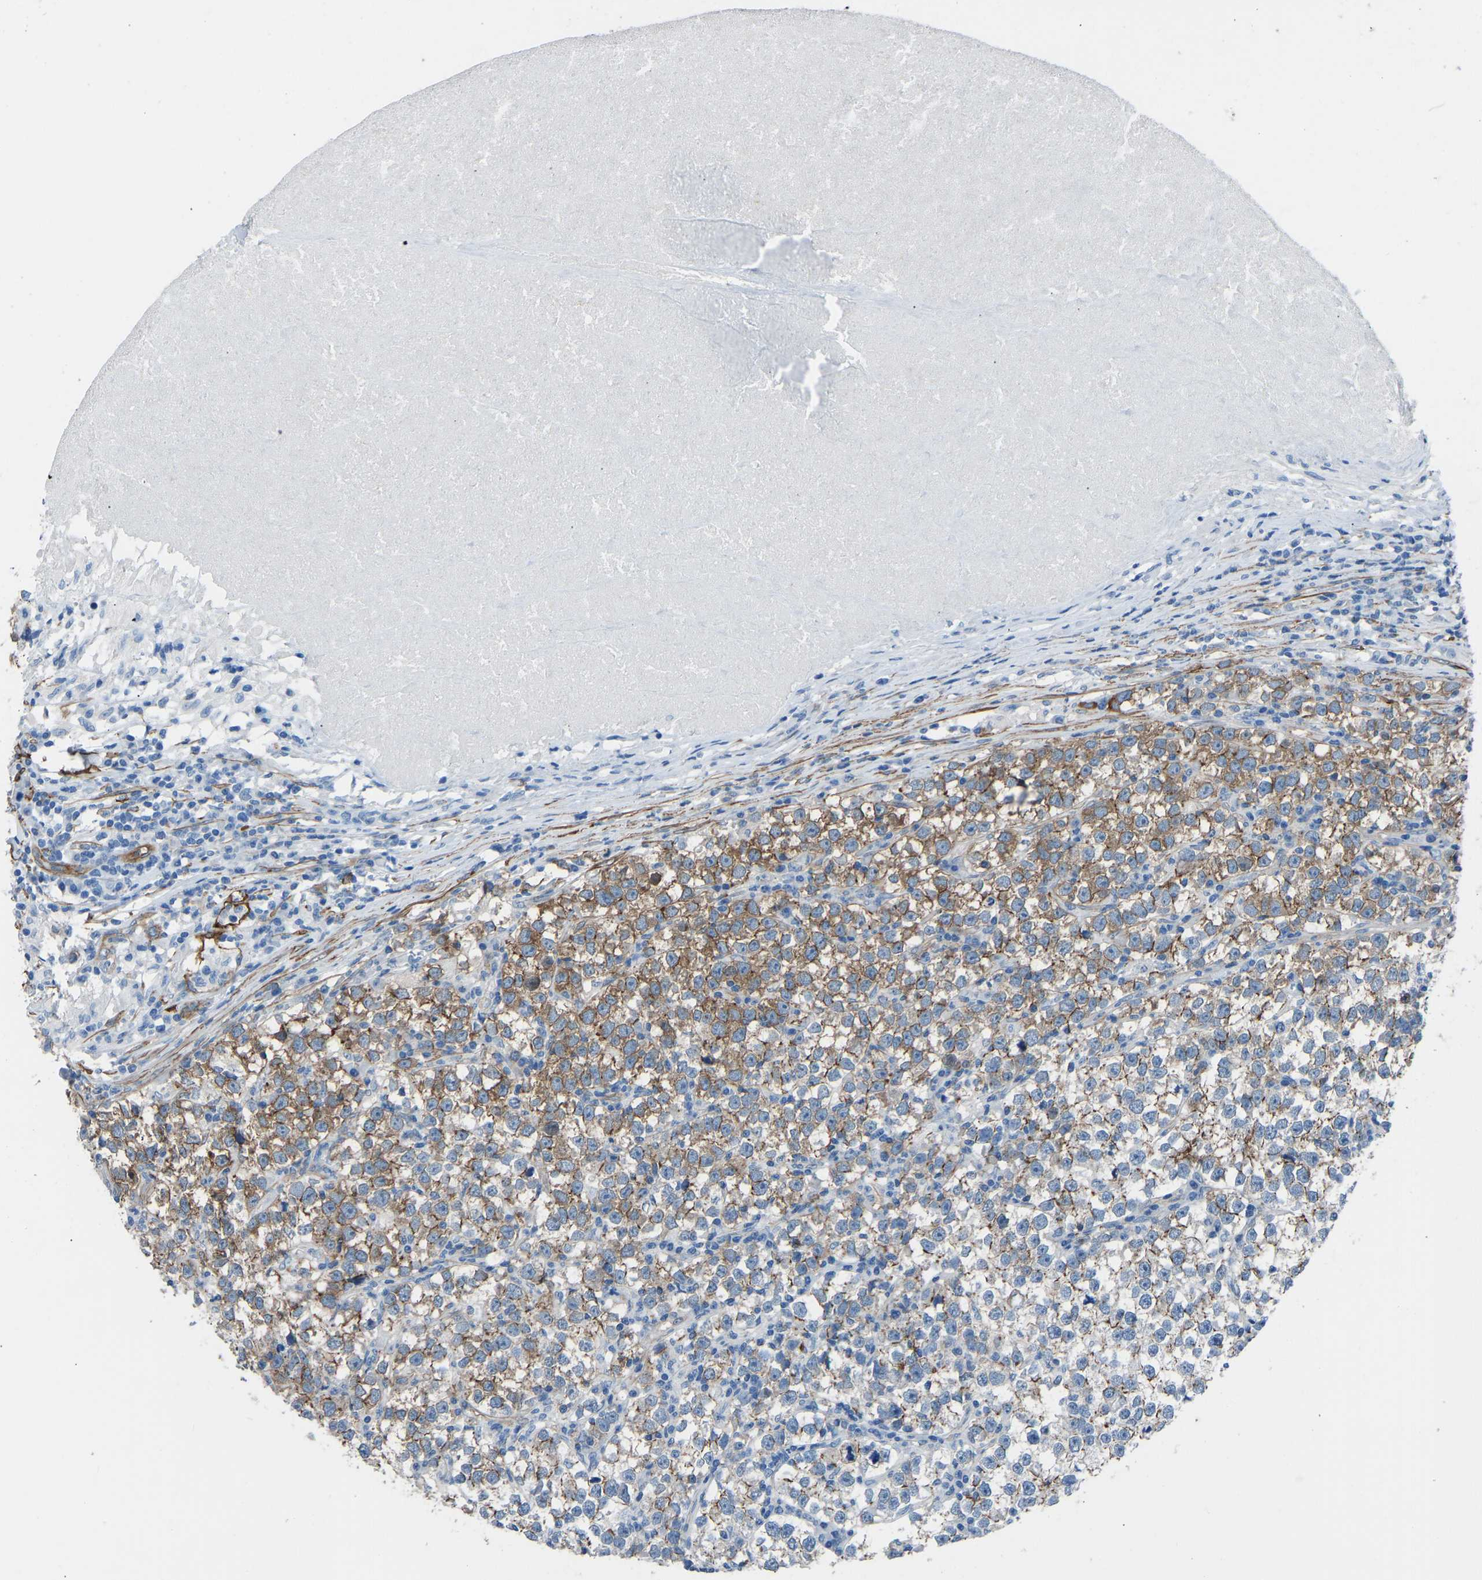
{"staining": {"intensity": "moderate", "quantity": "25%-75%", "location": "cytoplasmic/membranous"}, "tissue": "testis cancer", "cell_type": "Tumor cells", "image_type": "cancer", "snomed": [{"axis": "morphology", "description": "Normal tissue, NOS"}, {"axis": "morphology", "description": "Seminoma, NOS"}, {"axis": "topography", "description": "Testis"}], "caption": "Immunohistochemistry (IHC) histopathology image of human testis cancer stained for a protein (brown), which shows medium levels of moderate cytoplasmic/membranous positivity in about 25%-75% of tumor cells.", "gene": "MYH10", "patient": {"sex": "male", "age": 43}}